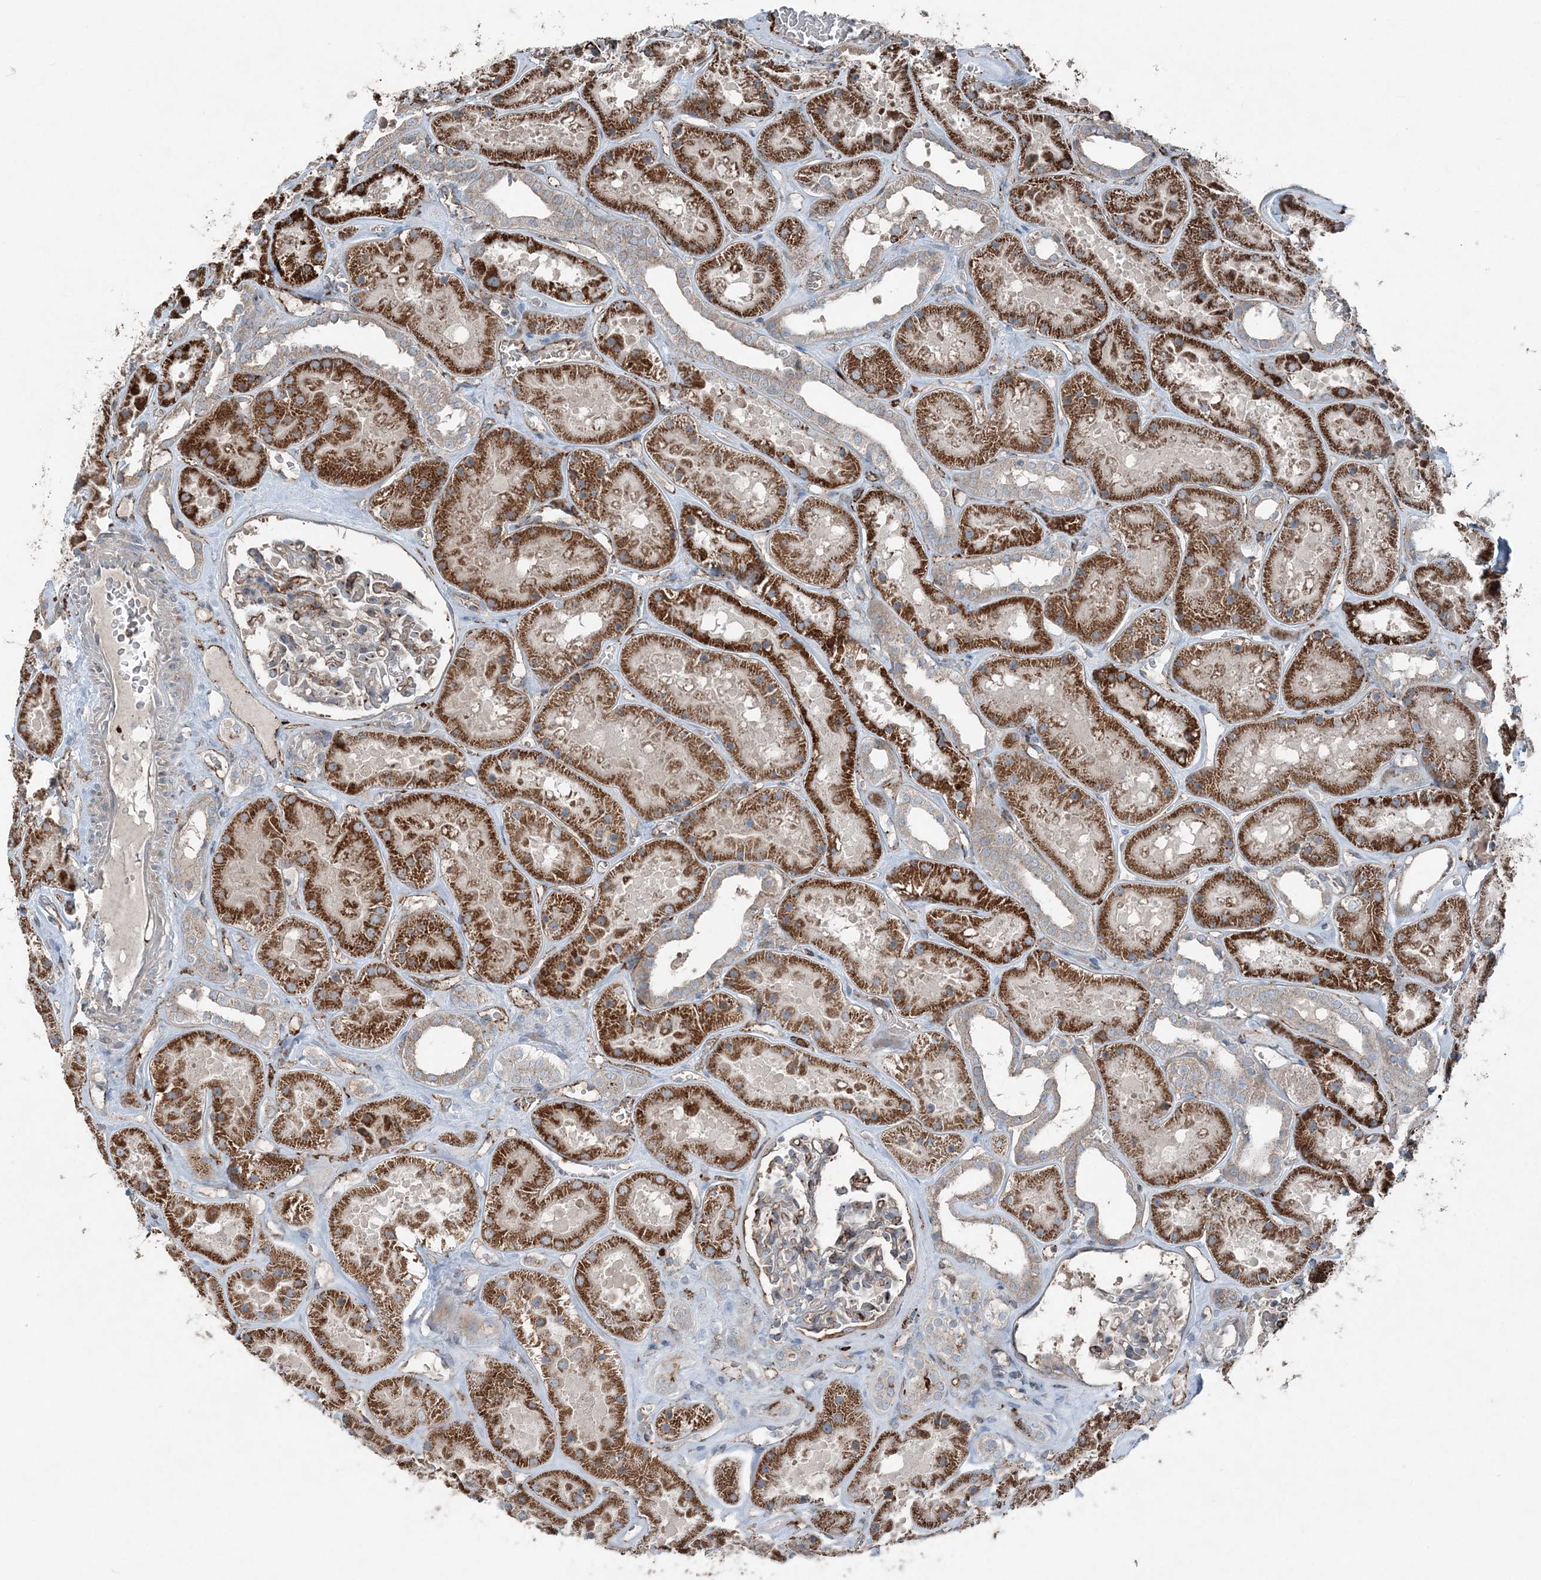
{"staining": {"intensity": "moderate", "quantity": "<25%", "location": "cytoplasmic/membranous"}, "tissue": "kidney", "cell_type": "Cells in glomeruli", "image_type": "normal", "snomed": [{"axis": "morphology", "description": "Normal tissue, NOS"}, {"axis": "topography", "description": "Kidney"}], "caption": "Immunohistochemical staining of unremarkable kidney demonstrates moderate cytoplasmic/membranous protein positivity in about <25% of cells in glomeruli.", "gene": "KY", "patient": {"sex": "female", "age": 41}}